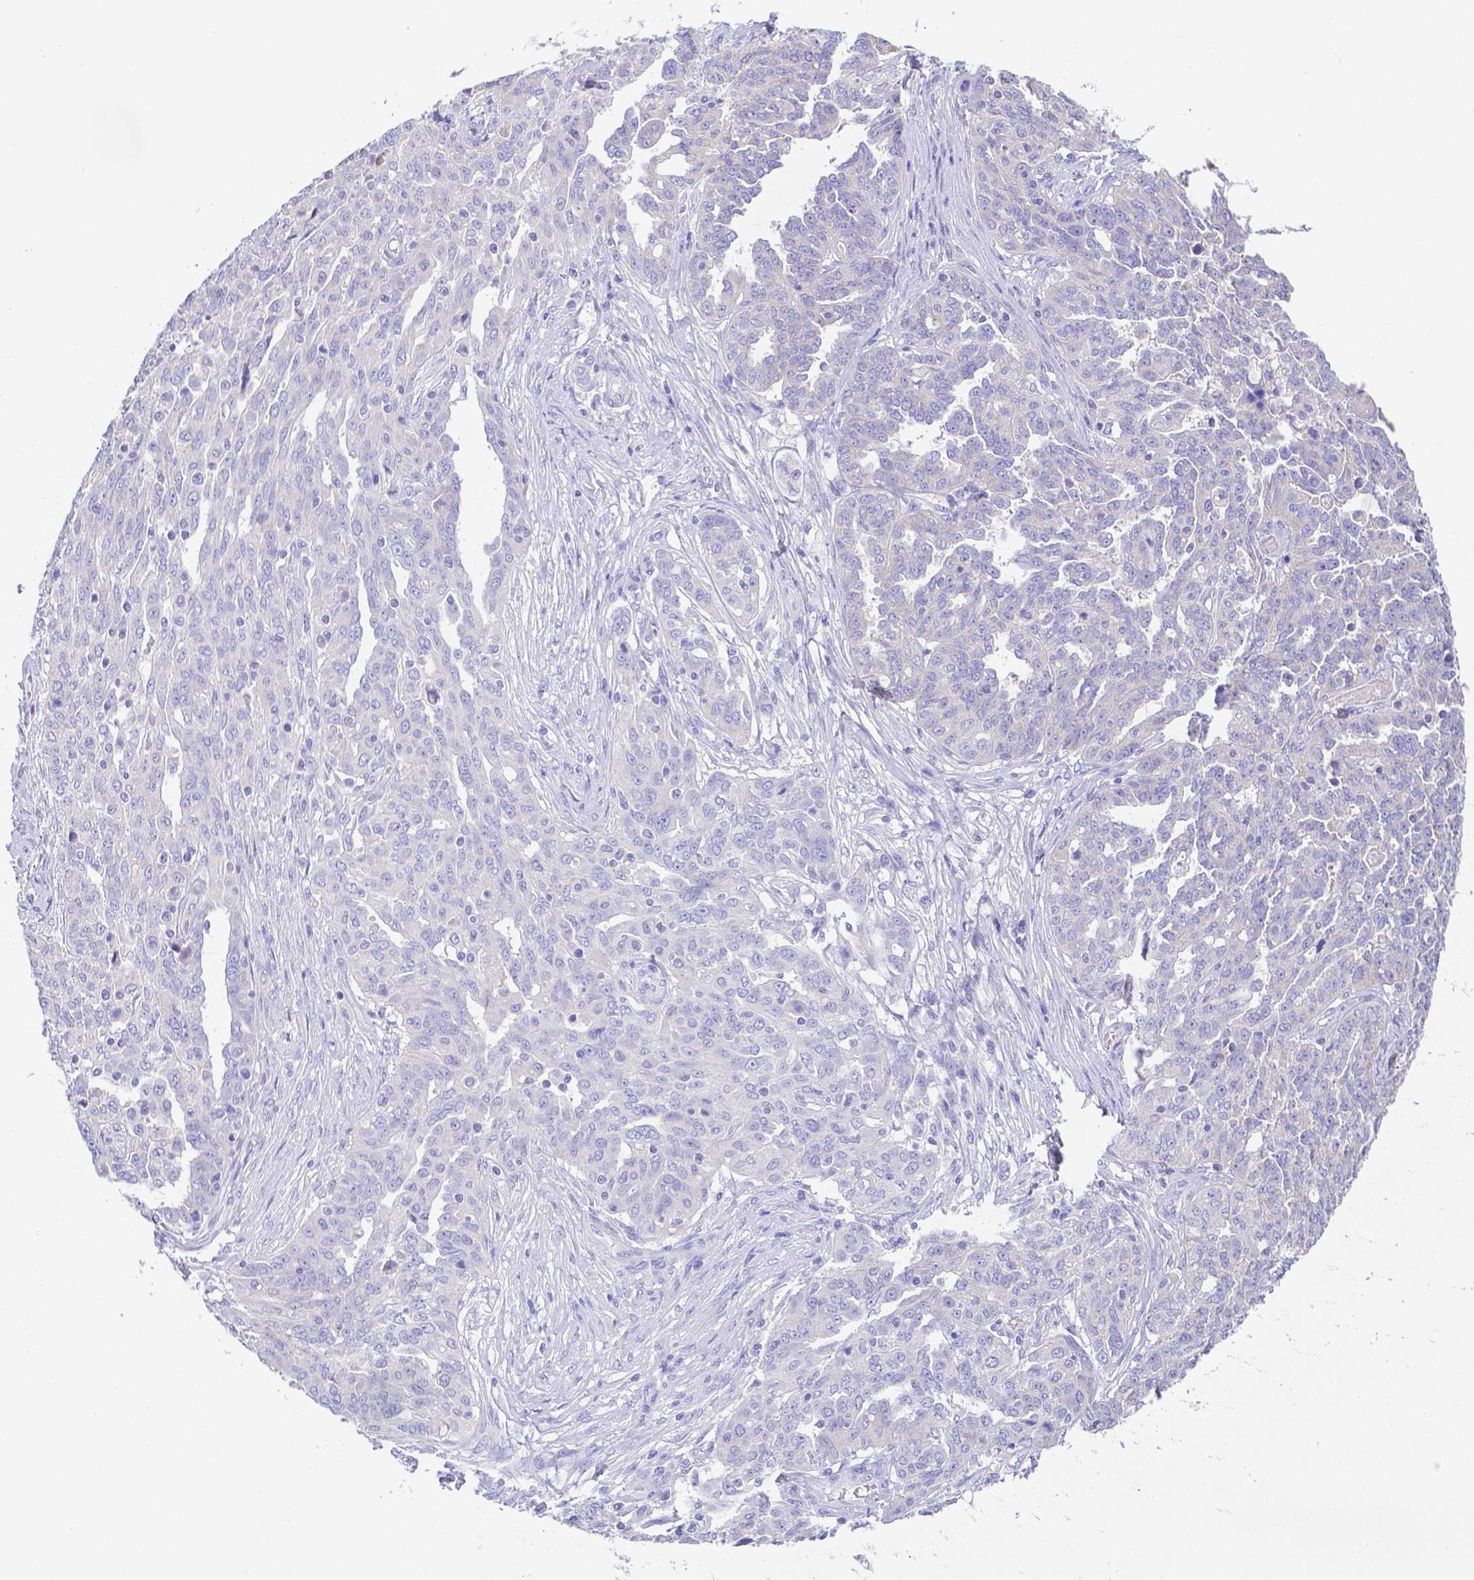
{"staining": {"intensity": "negative", "quantity": "none", "location": "none"}, "tissue": "ovarian cancer", "cell_type": "Tumor cells", "image_type": "cancer", "snomed": [{"axis": "morphology", "description": "Cystadenocarcinoma, serous, NOS"}, {"axis": "topography", "description": "Ovary"}], "caption": "Protein analysis of serous cystadenocarcinoma (ovarian) shows no significant staining in tumor cells.", "gene": "ZG16B", "patient": {"sex": "female", "age": 67}}